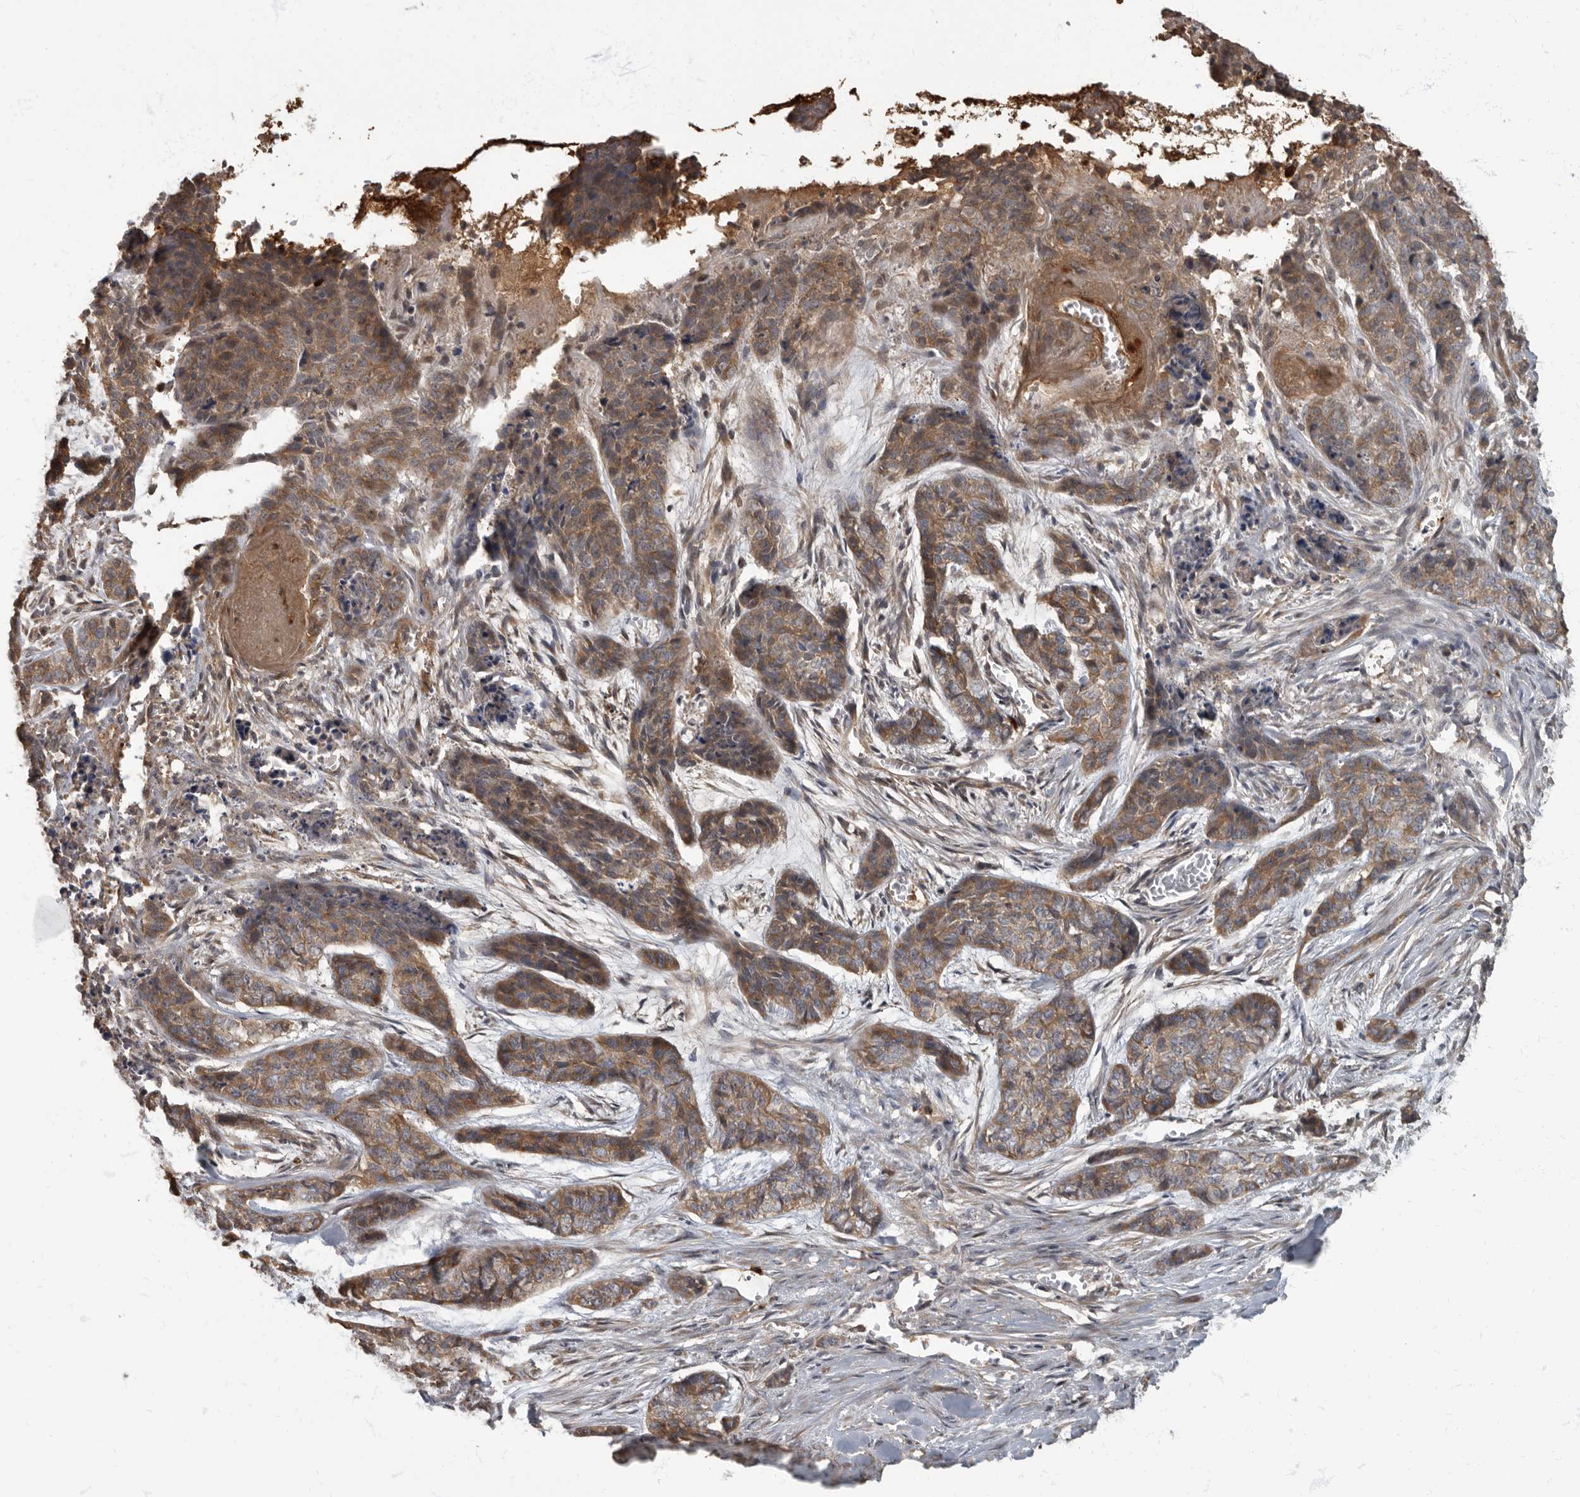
{"staining": {"intensity": "moderate", "quantity": "25%-75%", "location": "cytoplasmic/membranous"}, "tissue": "skin cancer", "cell_type": "Tumor cells", "image_type": "cancer", "snomed": [{"axis": "morphology", "description": "Basal cell carcinoma"}, {"axis": "topography", "description": "Skin"}], "caption": "A micrograph of skin basal cell carcinoma stained for a protein exhibits moderate cytoplasmic/membranous brown staining in tumor cells.", "gene": "DAAM1", "patient": {"sex": "female", "age": 64}}